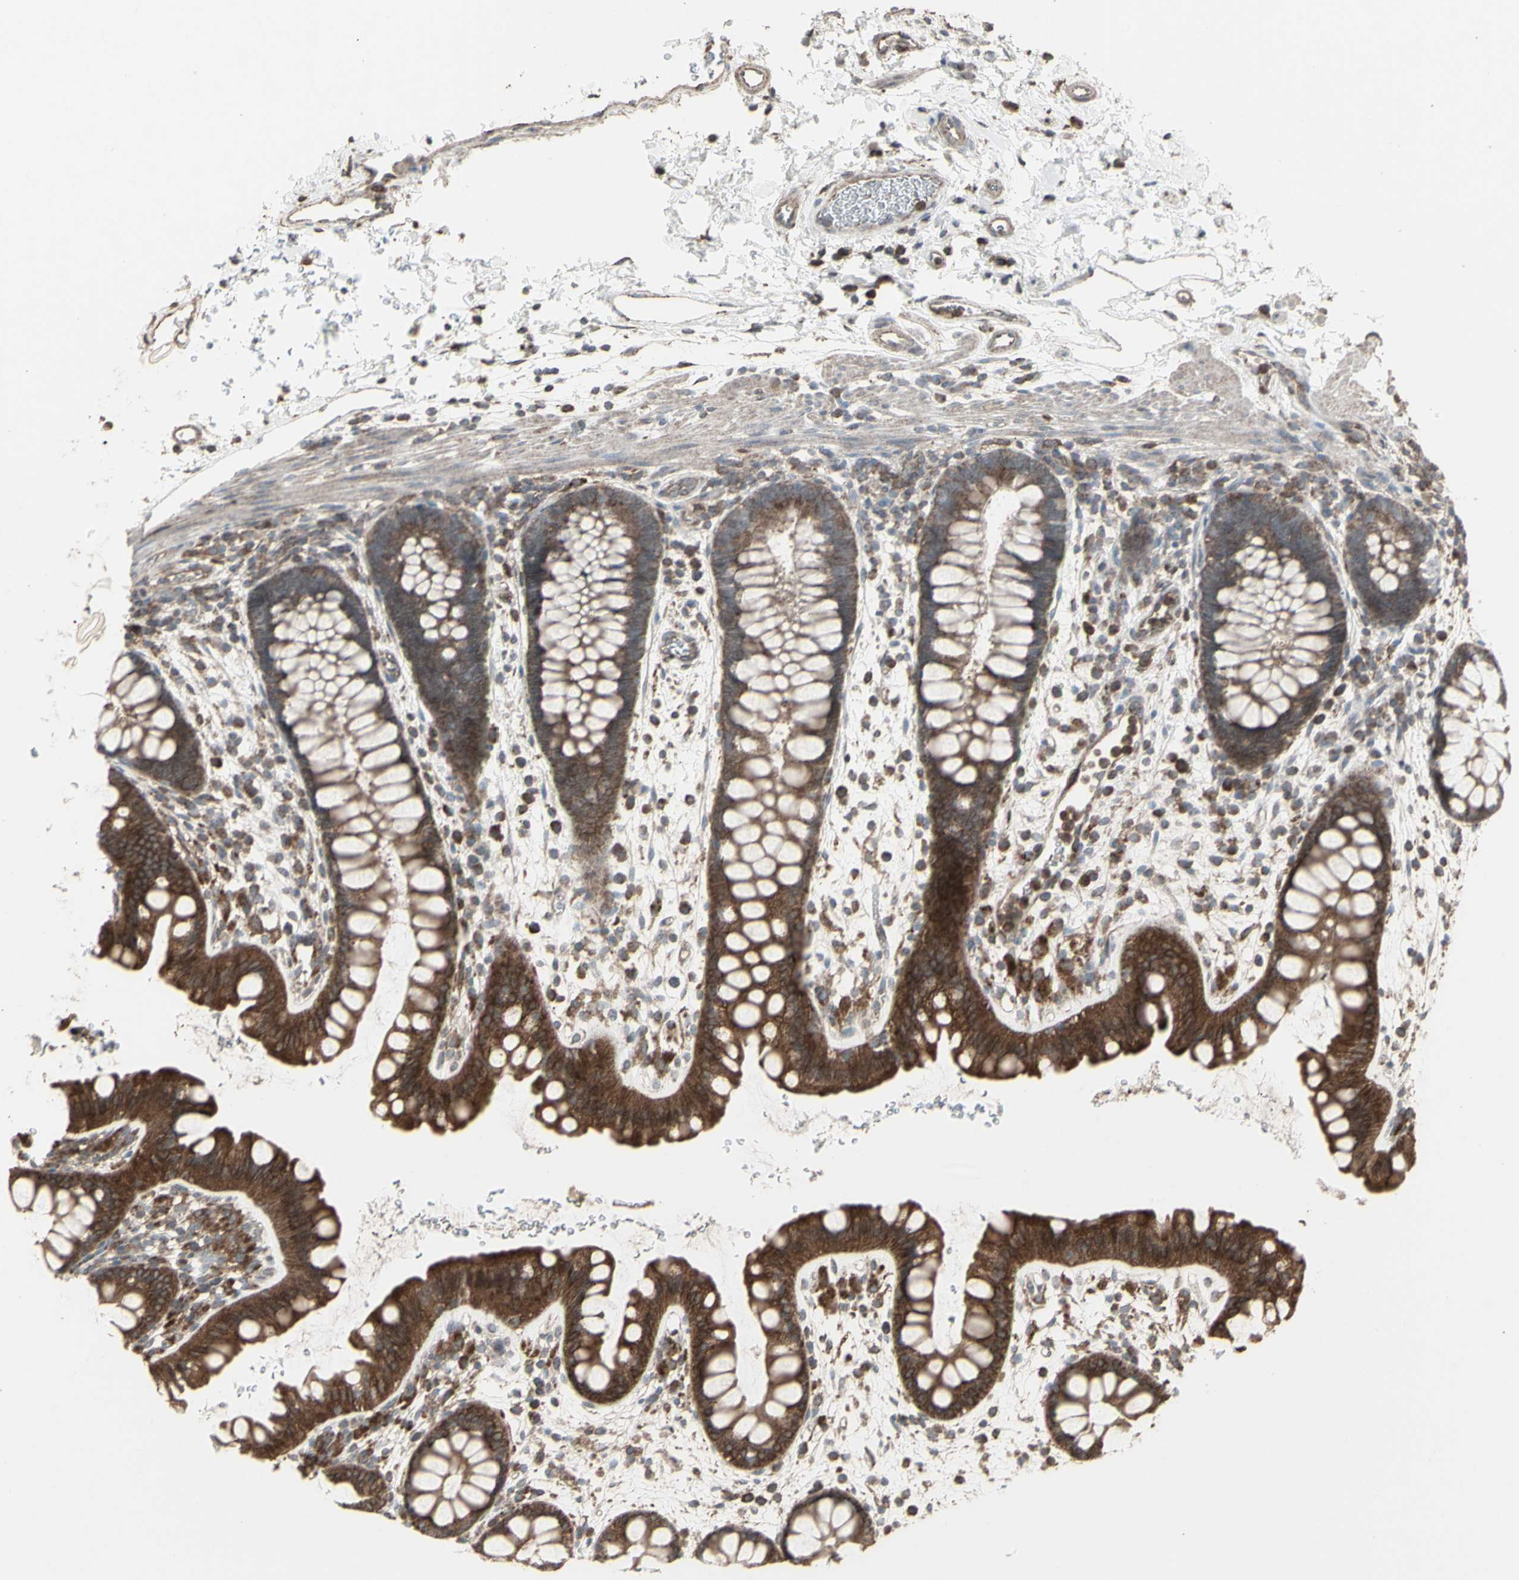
{"staining": {"intensity": "strong", "quantity": ">75%", "location": "cytoplasmic/membranous"}, "tissue": "rectum", "cell_type": "Glandular cells", "image_type": "normal", "snomed": [{"axis": "morphology", "description": "Normal tissue, NOS"}, {"axis": "topography", "description": "Rectum"}], "caption": "Protein staining shows strong cytoplasmic/membranous staining in approximately >75% of glandular cells in normal rectum.", "gene": "RNASEL", "patient": {"sex": "female", "age": 24}}